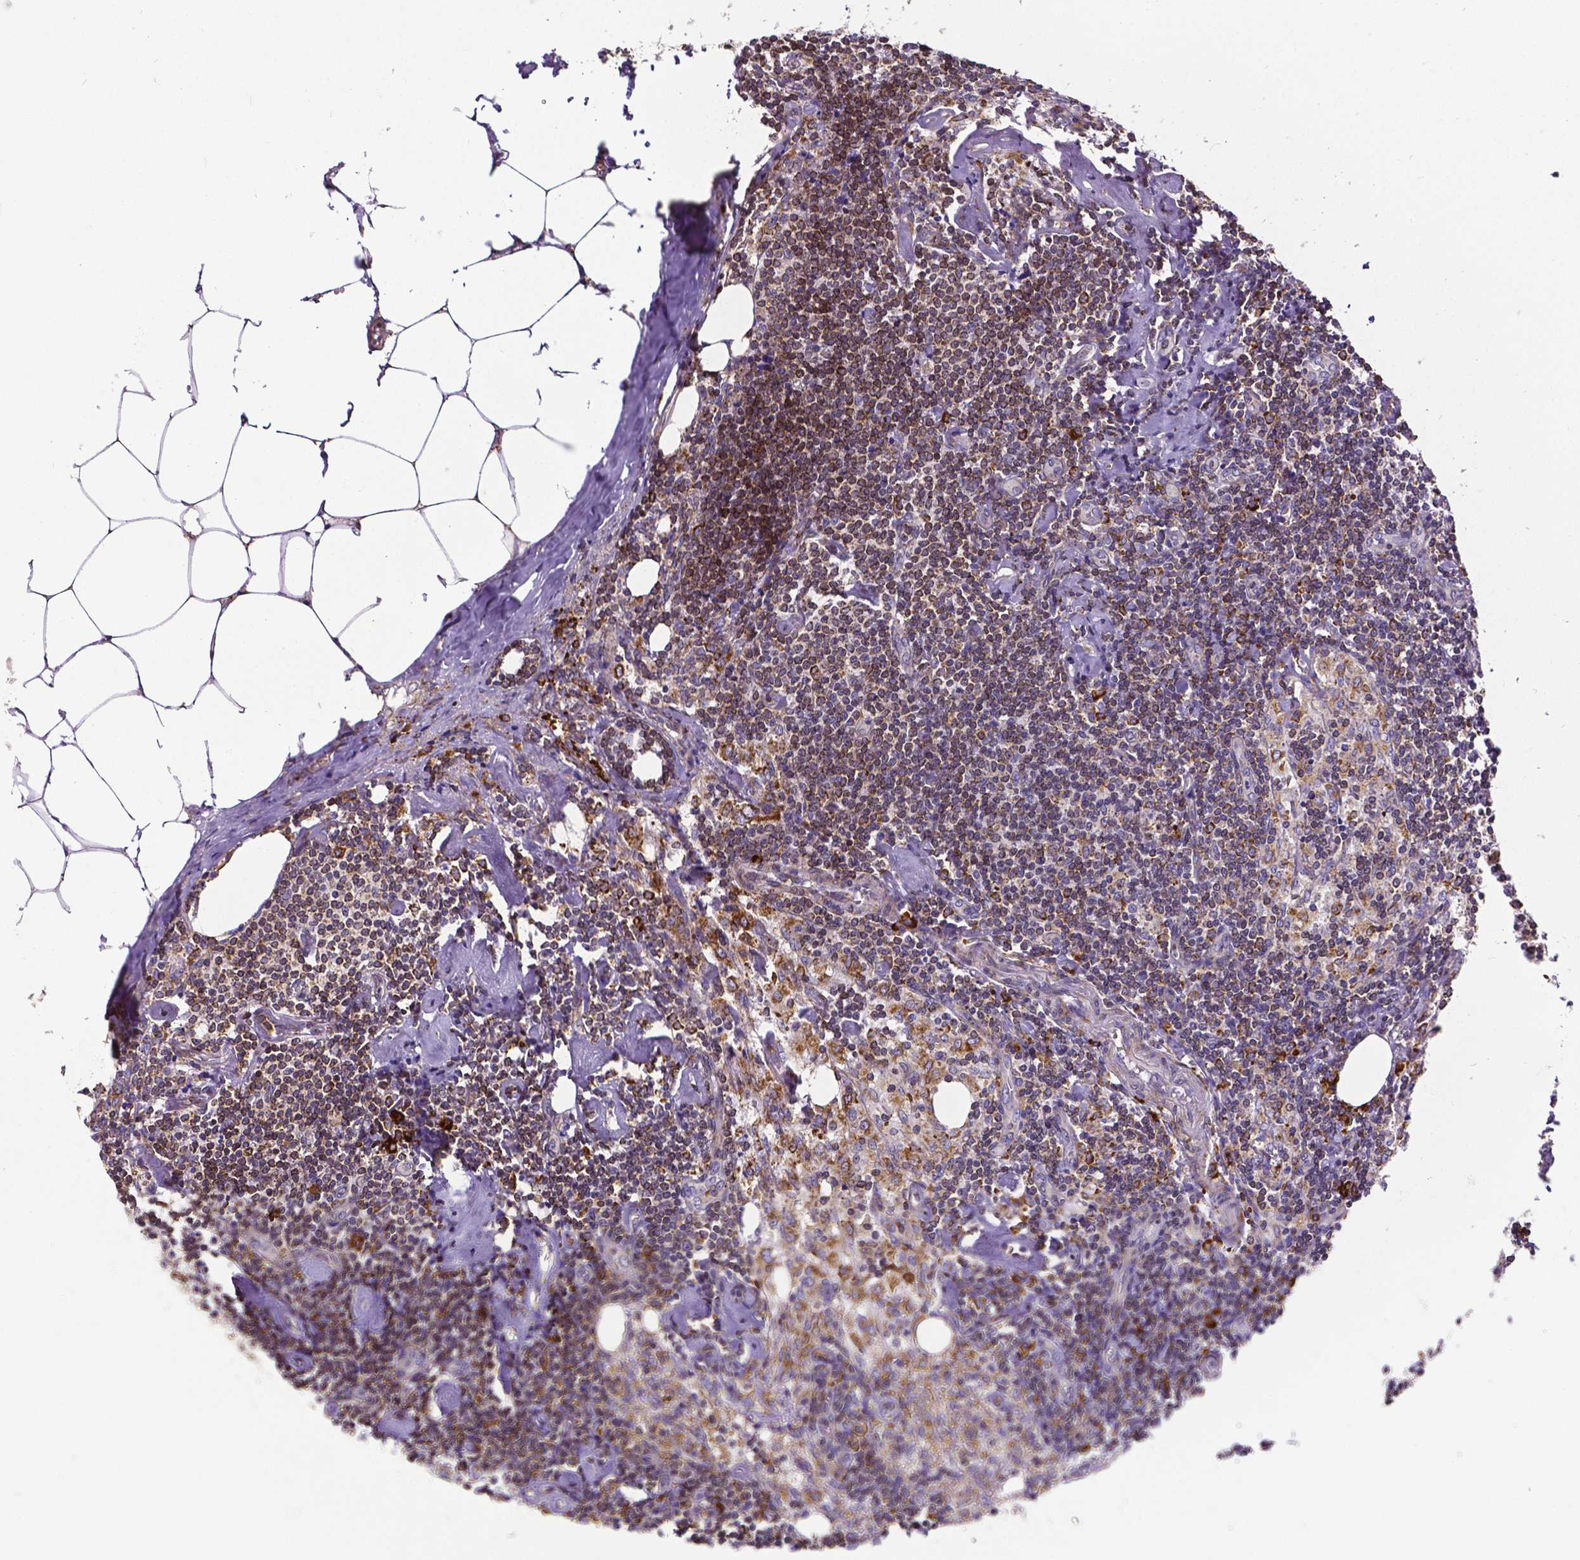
{"staining": {"intensity": "strong", "quantity": "25%-75%", "location": "cytoplasmic/membranous"}, "tissue": "lymph node", "cell_type": "Germinal center cells", "image_type": "normal", "snomed": [{"axis": "morphology", "description": "Normal tissue, NOS"}, {"axis": "topography", "description": "Lymph node"}], "caption": "A brown stain labels strong cytoplasmic/membranous positivity of a protein in germinal center cells of normal human lymph node. The protein is shown in brown color, while the nuclei are stained blue.", "gene": "MTDH", "patient": {"sex": "female", "age": 69}}